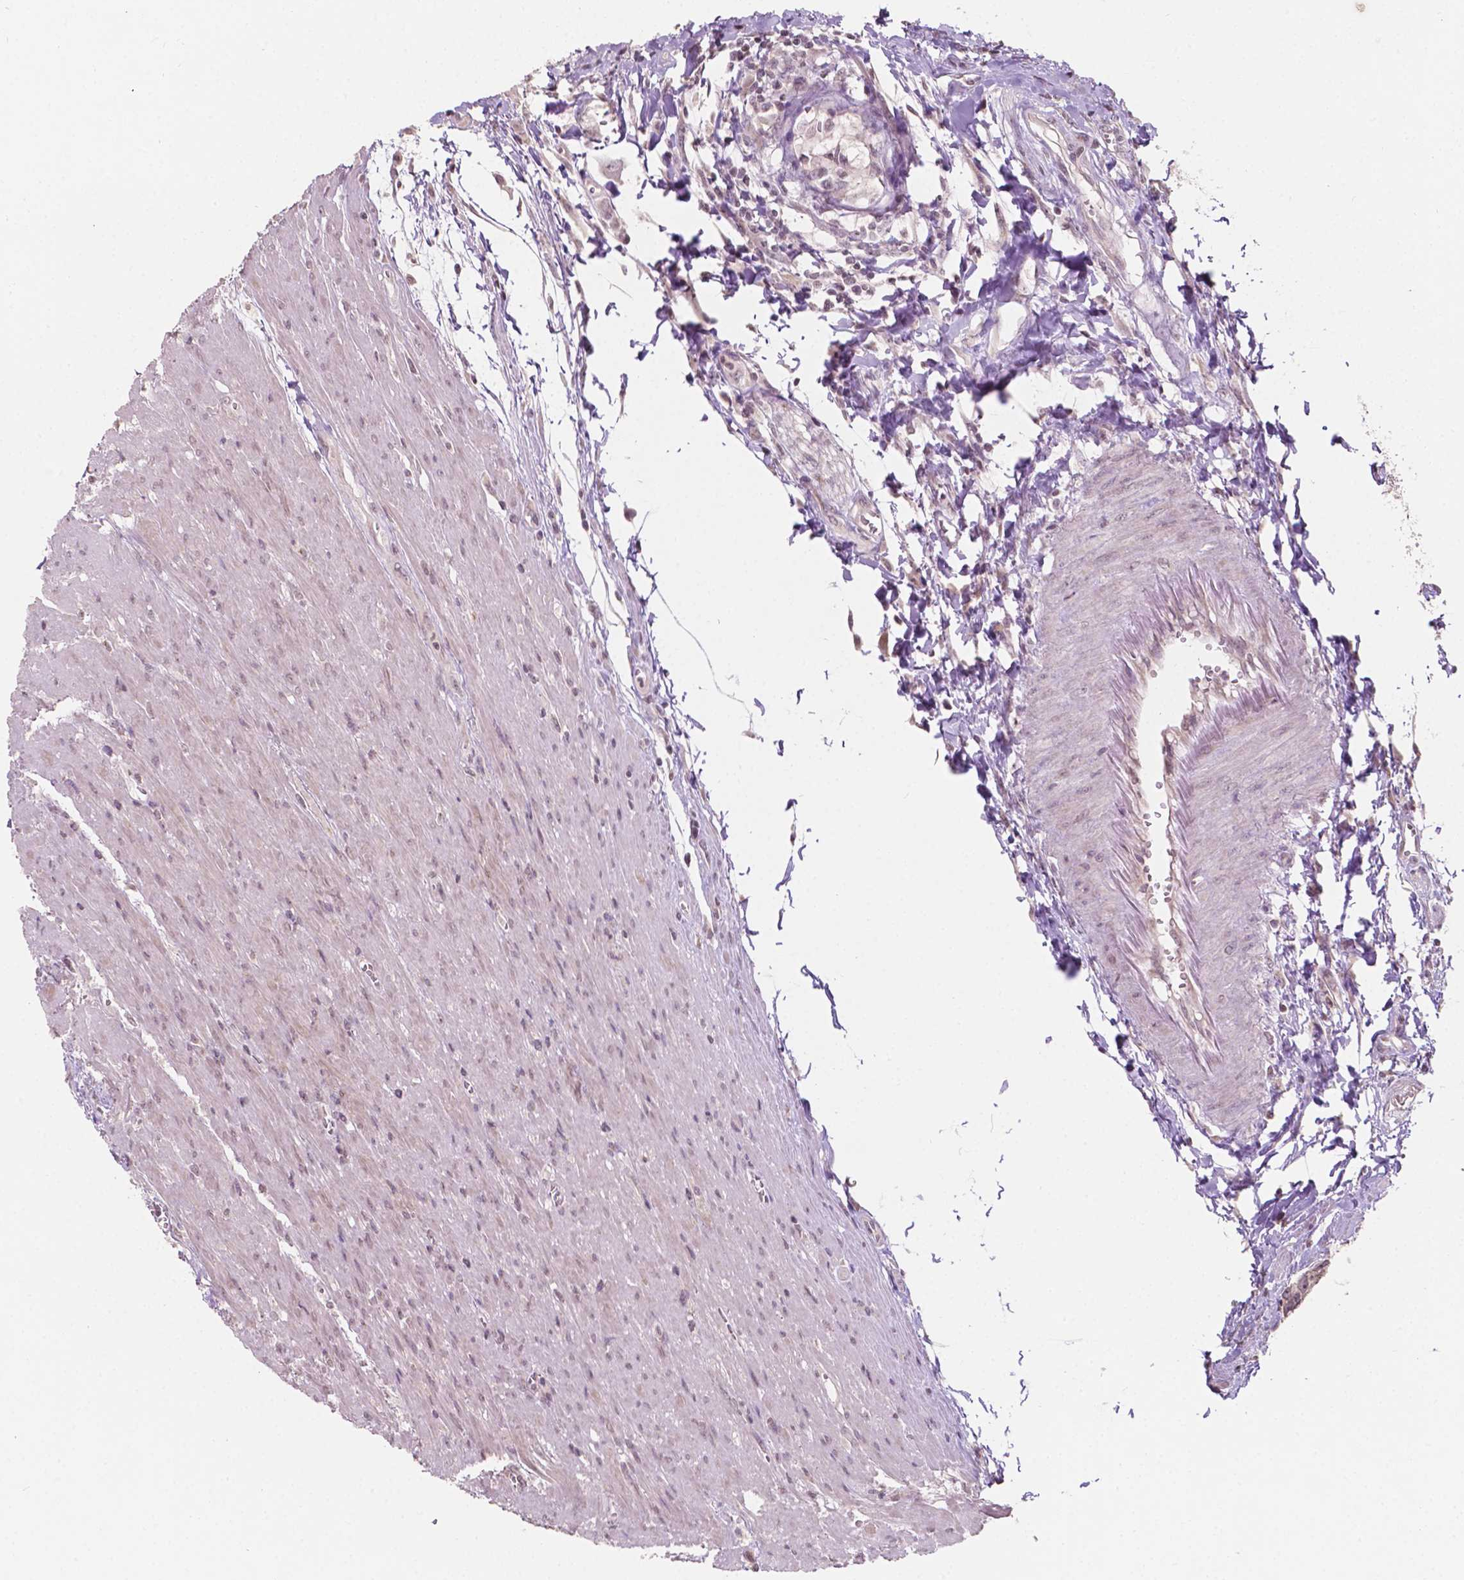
{"staining": {"intensity": "negative", "quantity": "none", "location": "none"}, "tissue": "colorectal cancer", "cell_type": "Tumor cells", "image_type": "cancer", "snomed": [{"axis": "morphology", "description": "Adenocarcinoma, NOS"}, {"axis": "topography", "description": "Rectum"}], "caption": "Immunohistochemistry (IHC) of human adenocarcinoma (colorectal) demonstrates no expression in tumor cells.", "gene": "NOS1AP", "patient": {"sex": "female", "age": 62}}